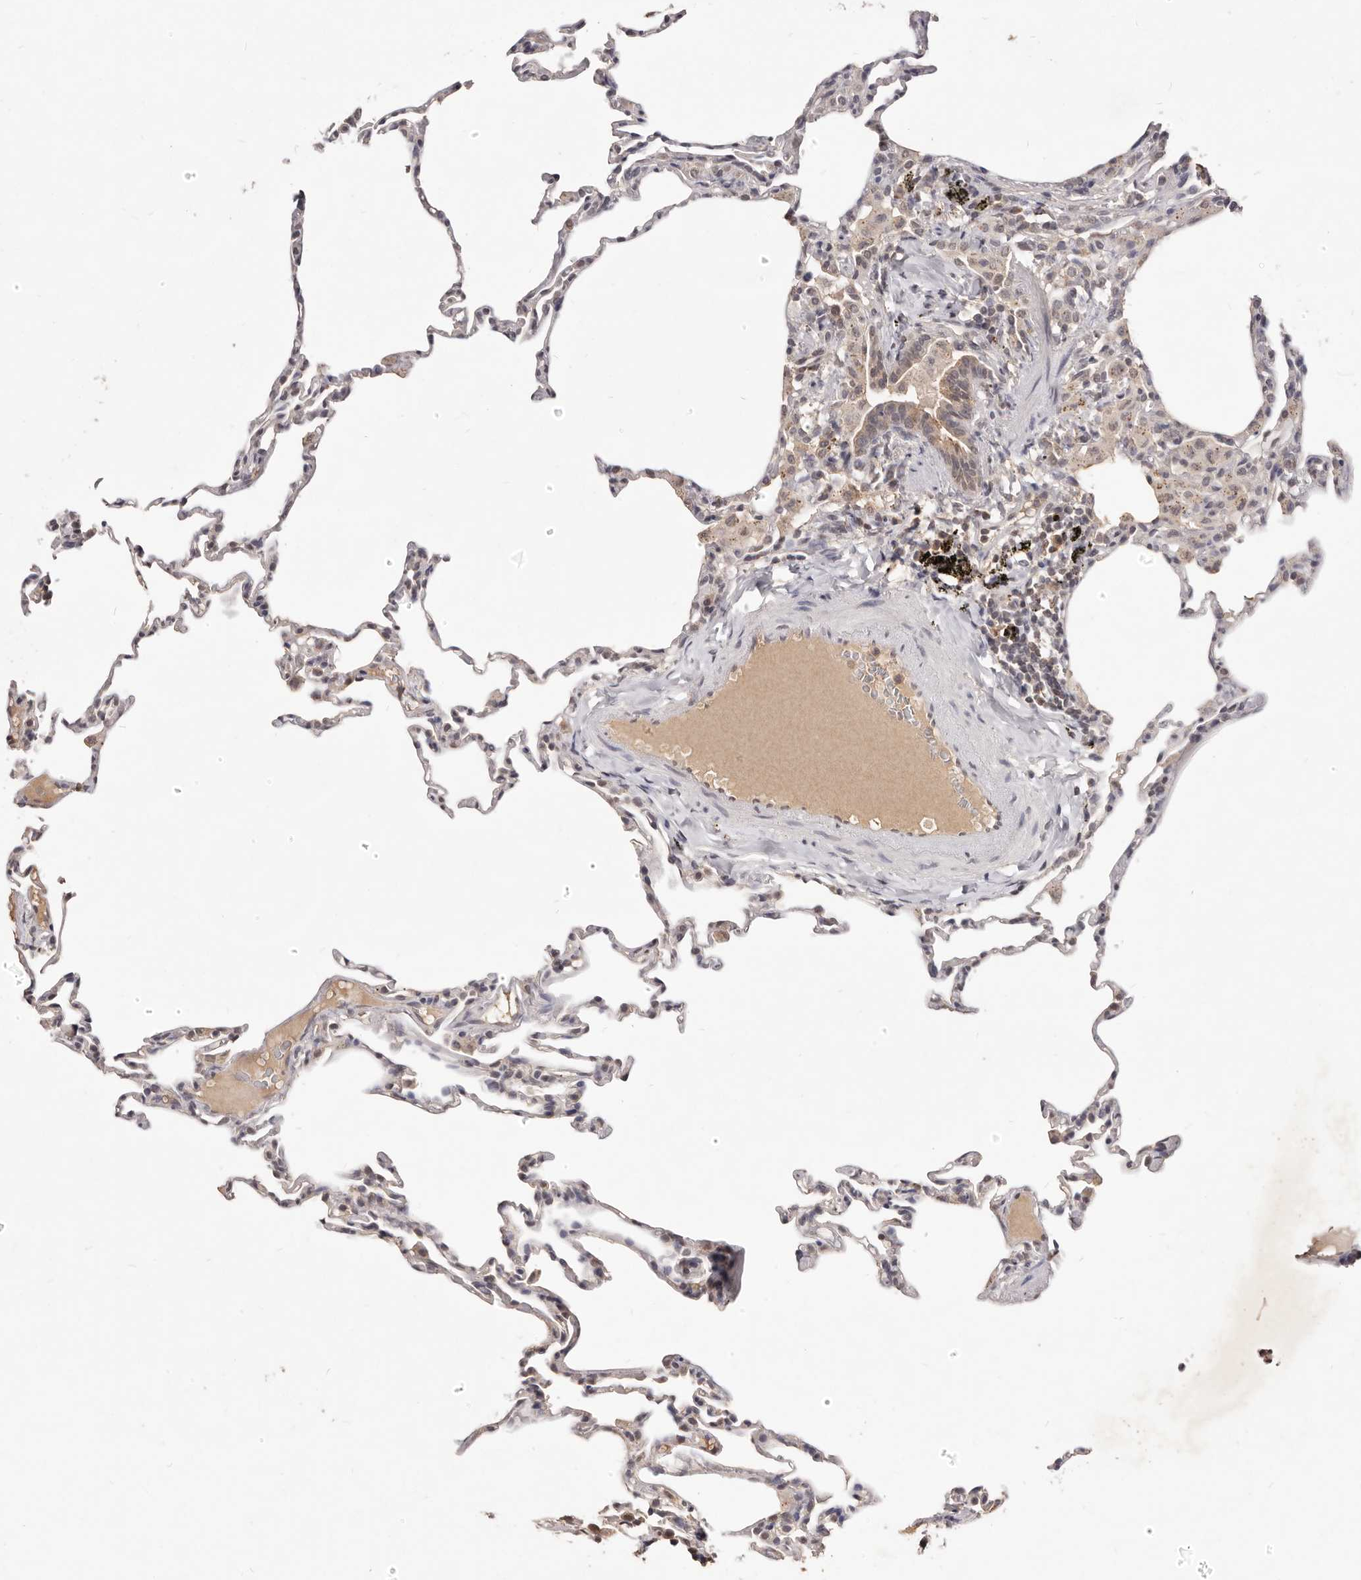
{"staining": {"intensity": "weak", "quantity": "<25%", "location": "cytoplasmic/membranous"}, "tissue": "lung", "cell_type": "Alveolar cells", "image_type": "normal", "snomed": [{"axis": "morphology", "description": "Normal tissue, NOS"}, {"axis": "topography", "description": "Lung"}], "caption": "This is a histopathology image of IHC staining of unremarkable lung, which shows no expression in alveolar cells.", "gene": "TSPAN13", "patient": {"sex": "male", "age": 20}}